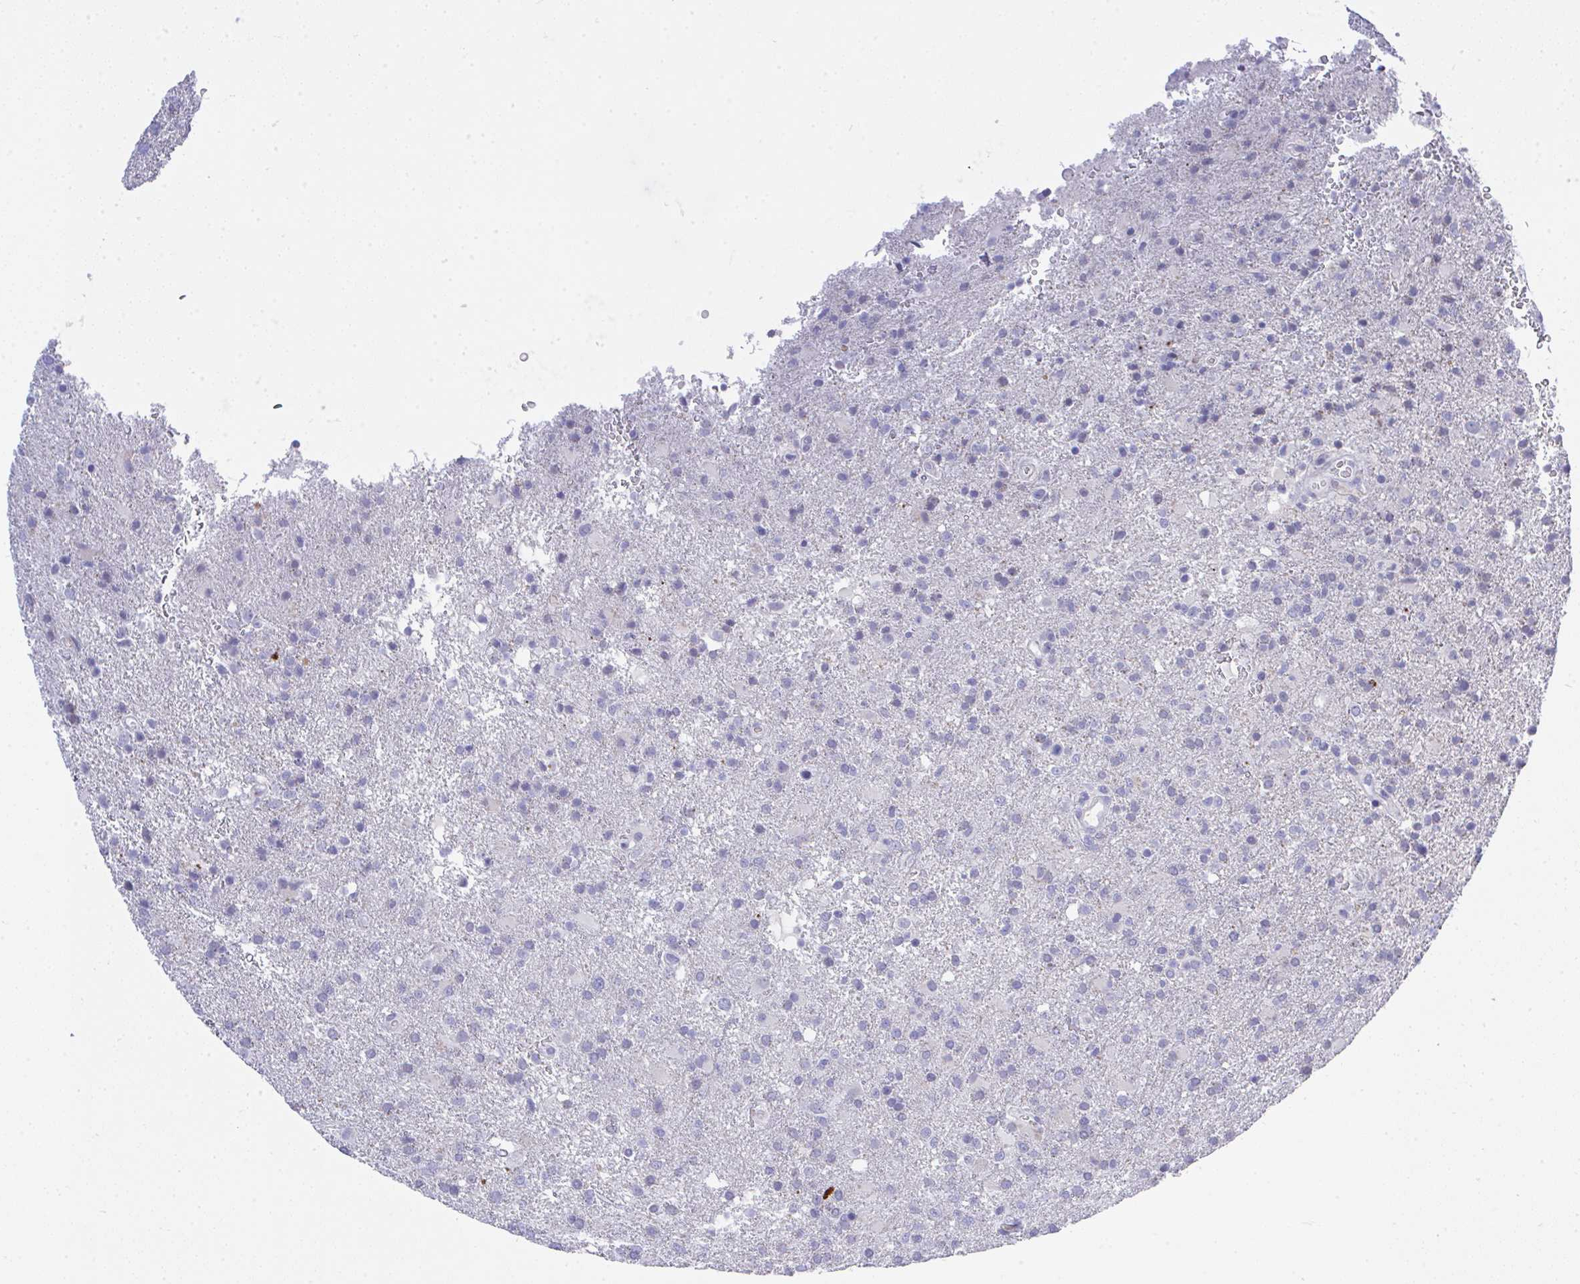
{"staining": {"intensity": "negative", "quantity": "none", "location": "none"}, "tissue": "glioma", "cell_type": "Tumor cells", "image_type": "cancer", "snomed": [{"axis": "morphology", "description": "Glioma, malignant, High grade"}, {"axis": "topography", "description": "Brain"}], "caption": "This is a micrograph of immunohistochemistry (IHC) staining of high-grade glioma (malignant), which shows no expression in tumor cells. (Brightfield microscopy of DAB (3,3'-diaminobenzidine) IHC at high magnification).", "gene": "MS4A12", "patient": {"sex": "female", "age": 74}}